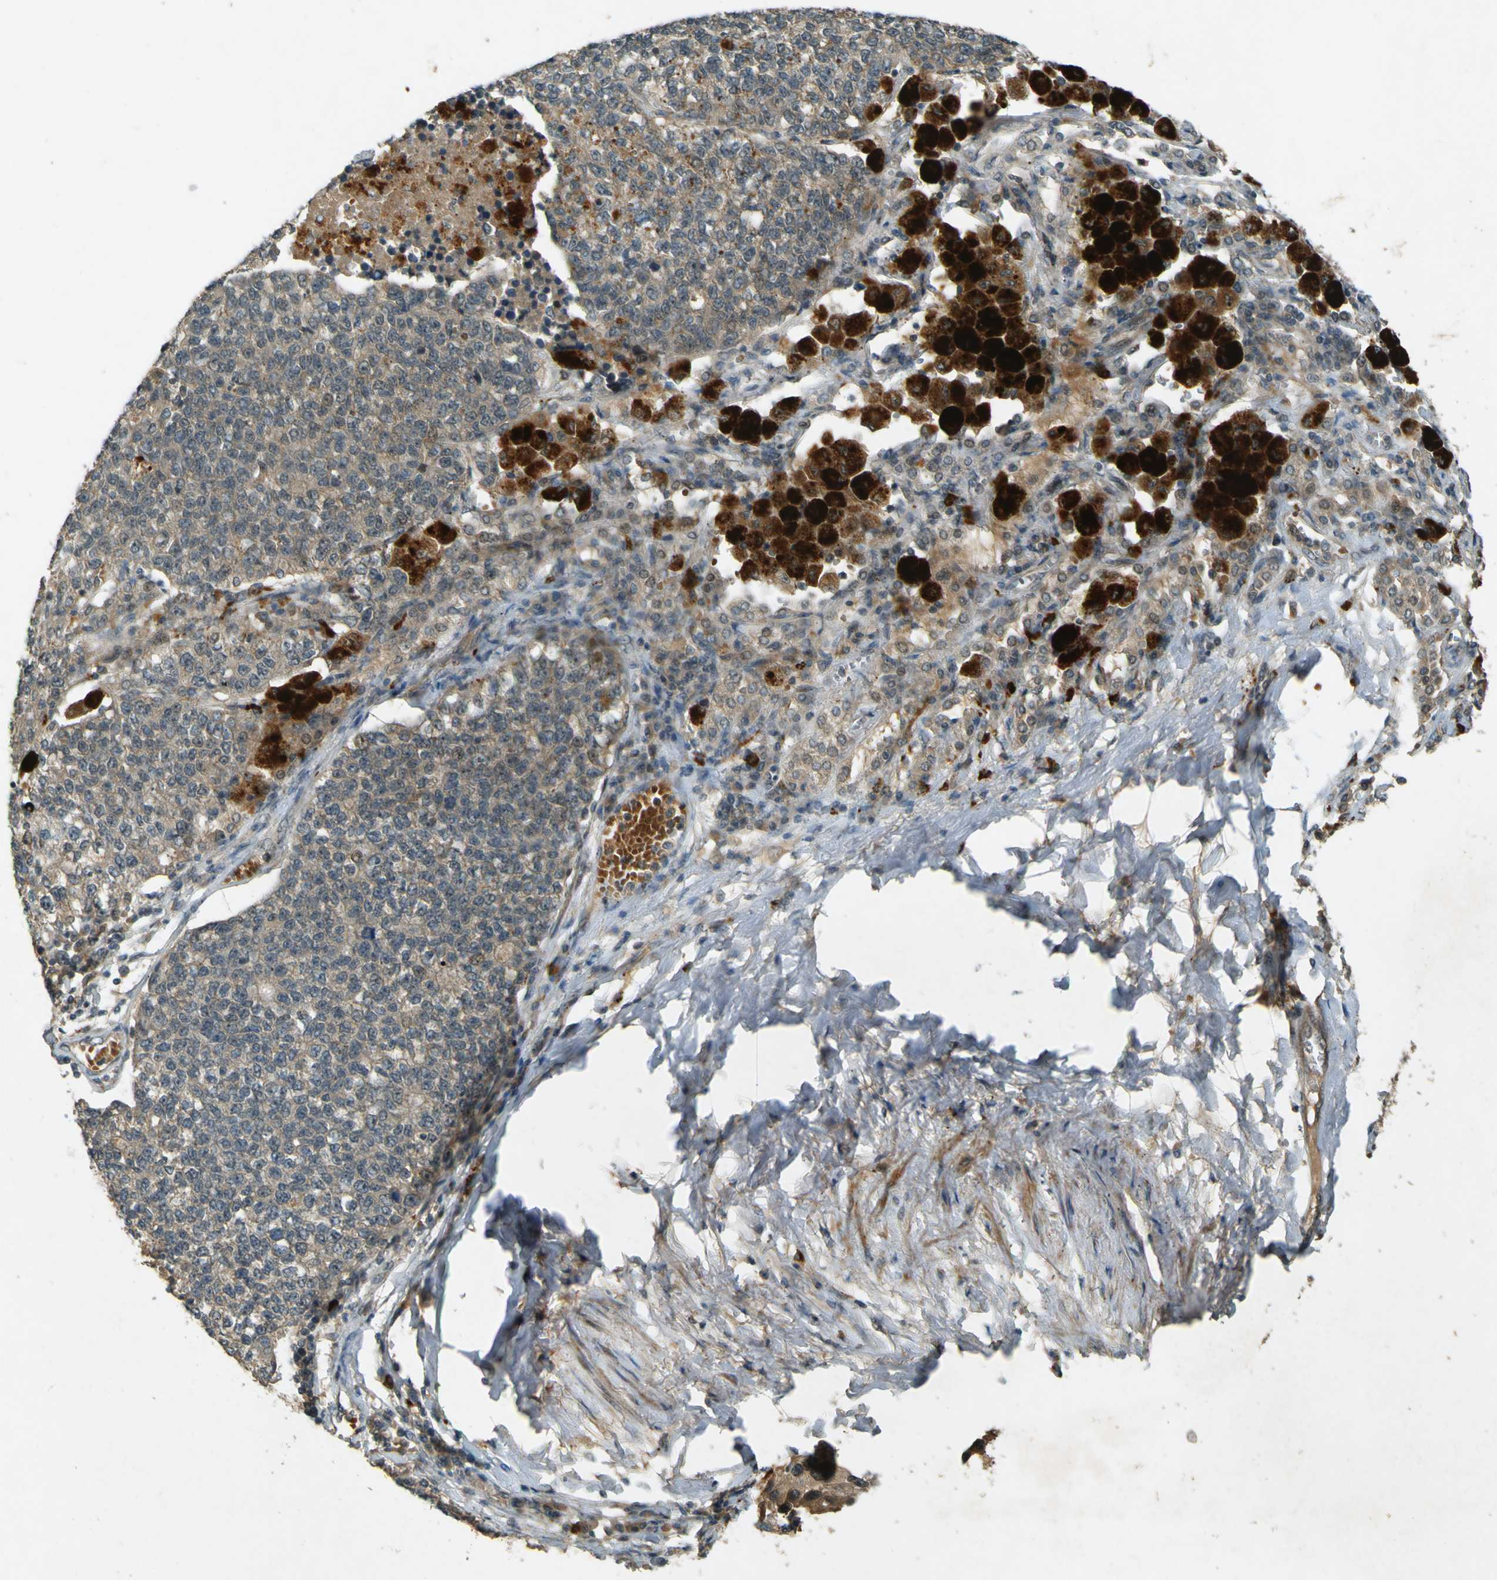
{"staining": {"intensity": "weak", "quantity": ">75%", "location": "cytoplasmic/membranous"}, "tissue": "lung cancer", "cell_type": "Tumor cells", "image_type": "cancer", "snomed": [{"axis": "morphology", "description": "Adenocarcinoma, NOS"}, {"axis": "topography", "description": "Lung"}], "caption": "IHC histopathology image of human lung cancer (adenocarcinoma) stained for a protein (brown), which displays low levels of weak cytoplasmic/membranous staining in approximately >75% of tumor cells.", "gene": "MPDZ", "patient": {"sex": "male", "age": 49}}